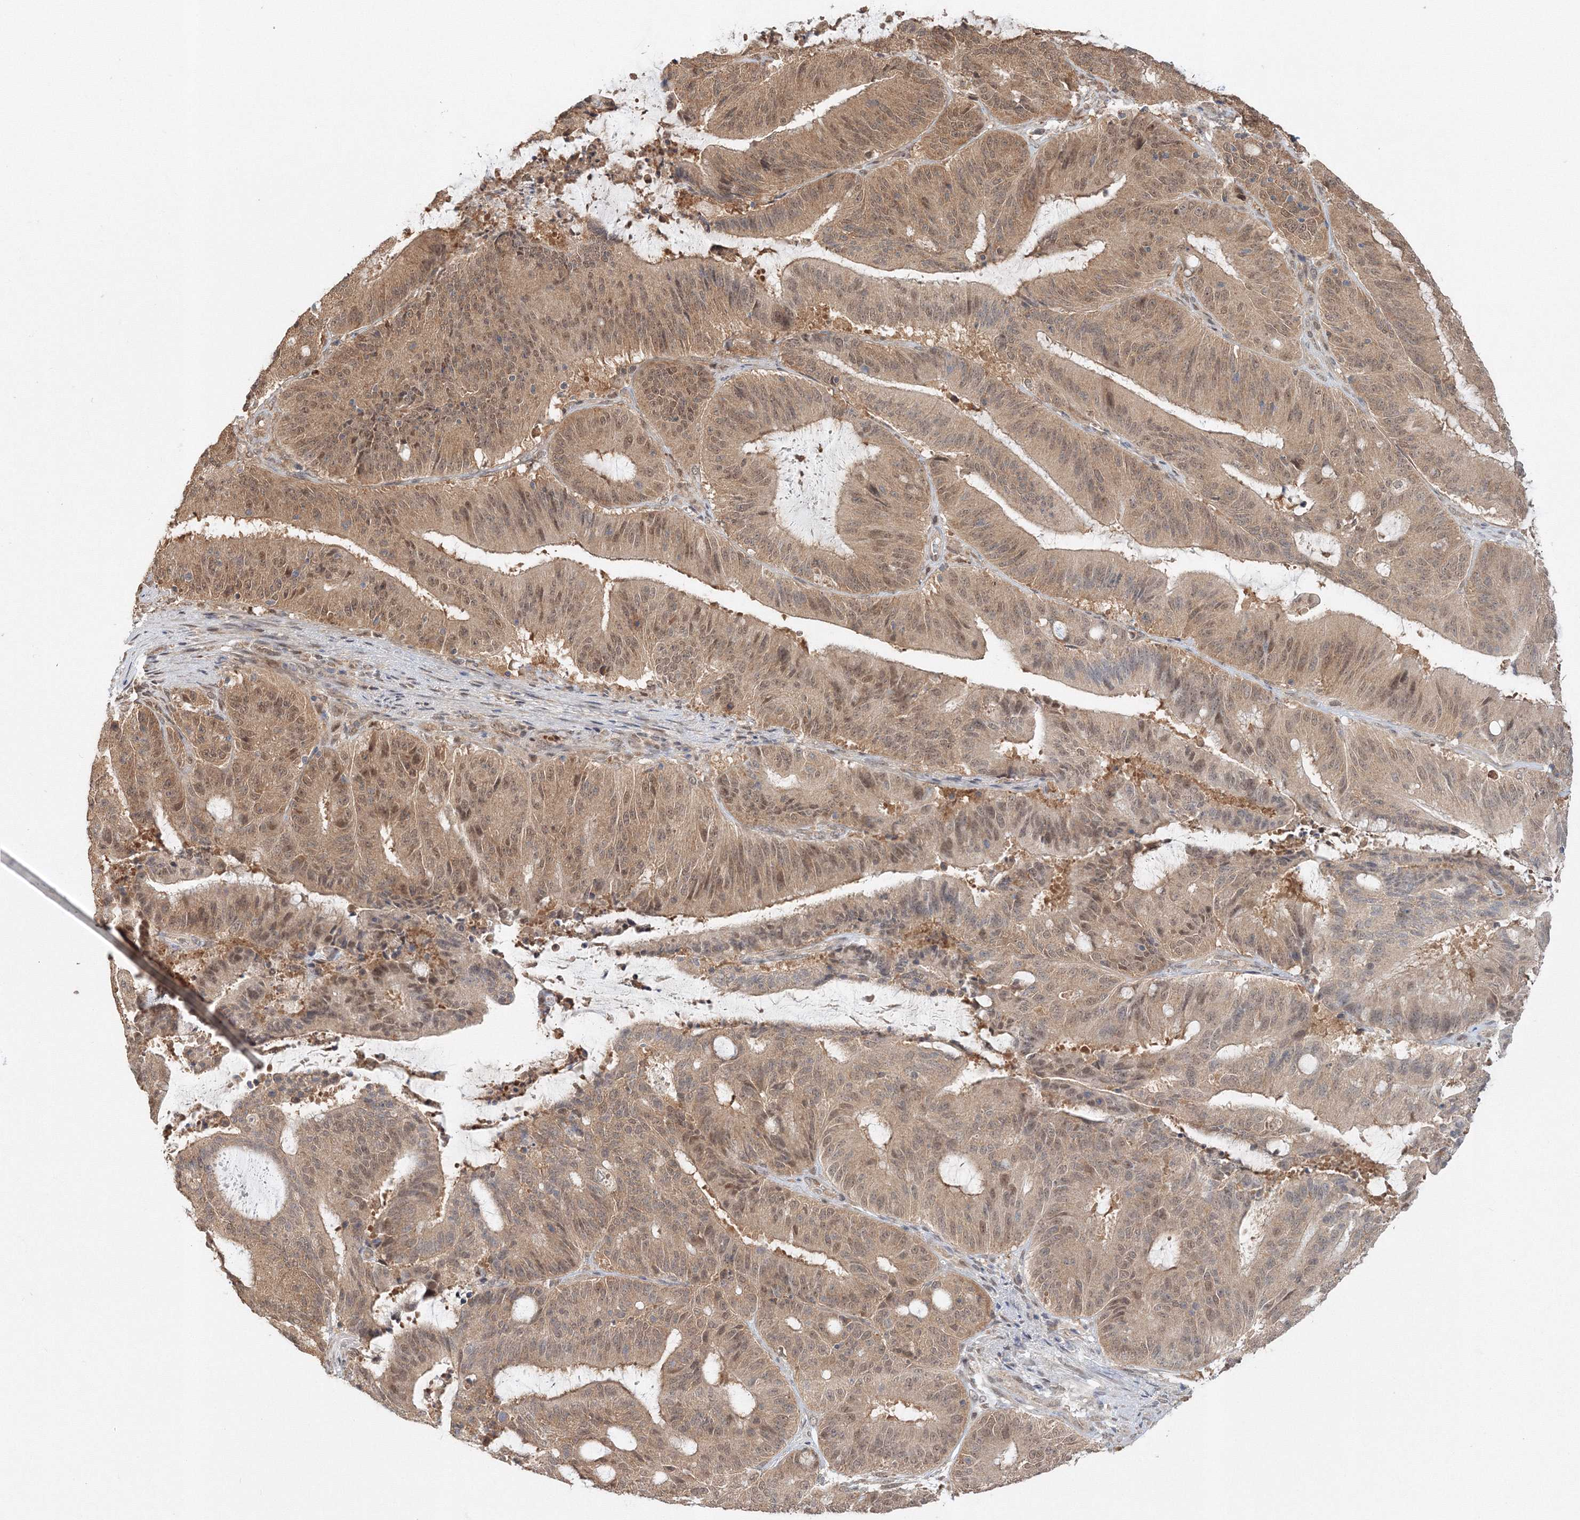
{"staining": {"intensity": "moderate", "quantity": ">75%", "location": "cytoplasmic/membranous,nuclear"}, "tissue": "liver cancer", "cell_type": "Tumor cells", "image_type": "cancer", "snomed": [{"axis": "morphology", "description": "Normal tissue, NOS"}, {"axis": "morphology", "description": "Cholangiocarcinoma"}, {"axis": "topography", "description": "Liver"}, {"axis": "topography", "description": "Peripheral nerve tissue"}], "caption": "There is medium levels of moderate cytoplasmic/membranous and nuclear staining in tumor cells of liver cancer (cholangiocarcinoma), as demonstrated by immunohistochemical staining (brown color).", "gene": "PSMD6", "patient": {"sex": "female", "age": 73}}